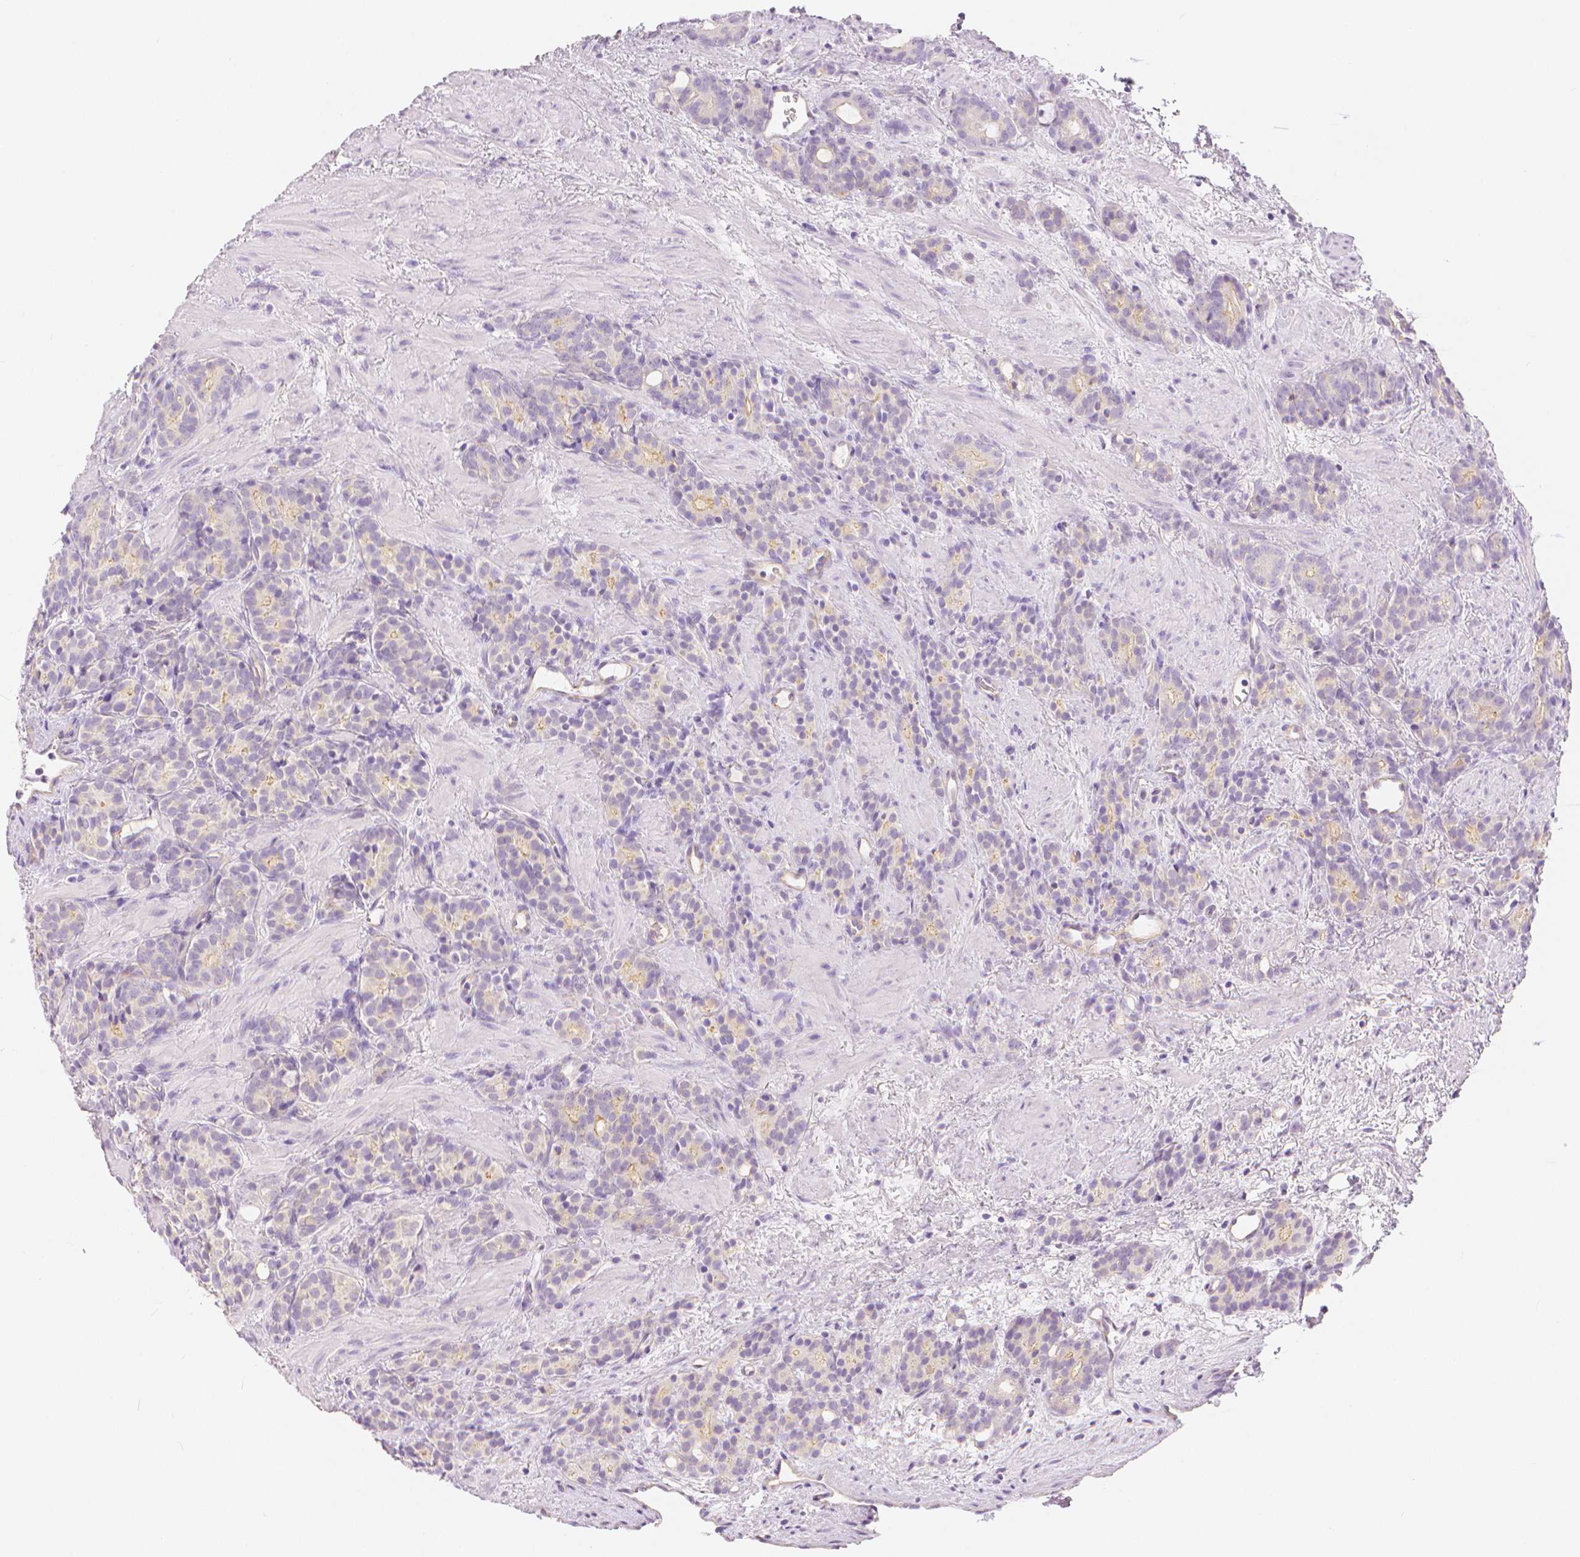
{"staining": {"intensity": "weak", "quantity": "<25%", "location": "cytoplasmic/membranous"}, "tissue": "prostate cancer", "cell_type": "Tumor cells", "image_type": "cancer", "snomed": [{"axis": "morphology", "description": "Adenocarcinoma, High grade"}, {"axis": "topography", "description": "Prostate"}], "caption": "This histopathology image is of prostate cancer (adenocarcinoma (high-grade)) stained with IHC to label a protein in brown with the nuclei are counter-stained blue. There is no positivity in tumor cells.", "gene": "SLC27A5", "patient": {"sex": "male", "age": 84}}